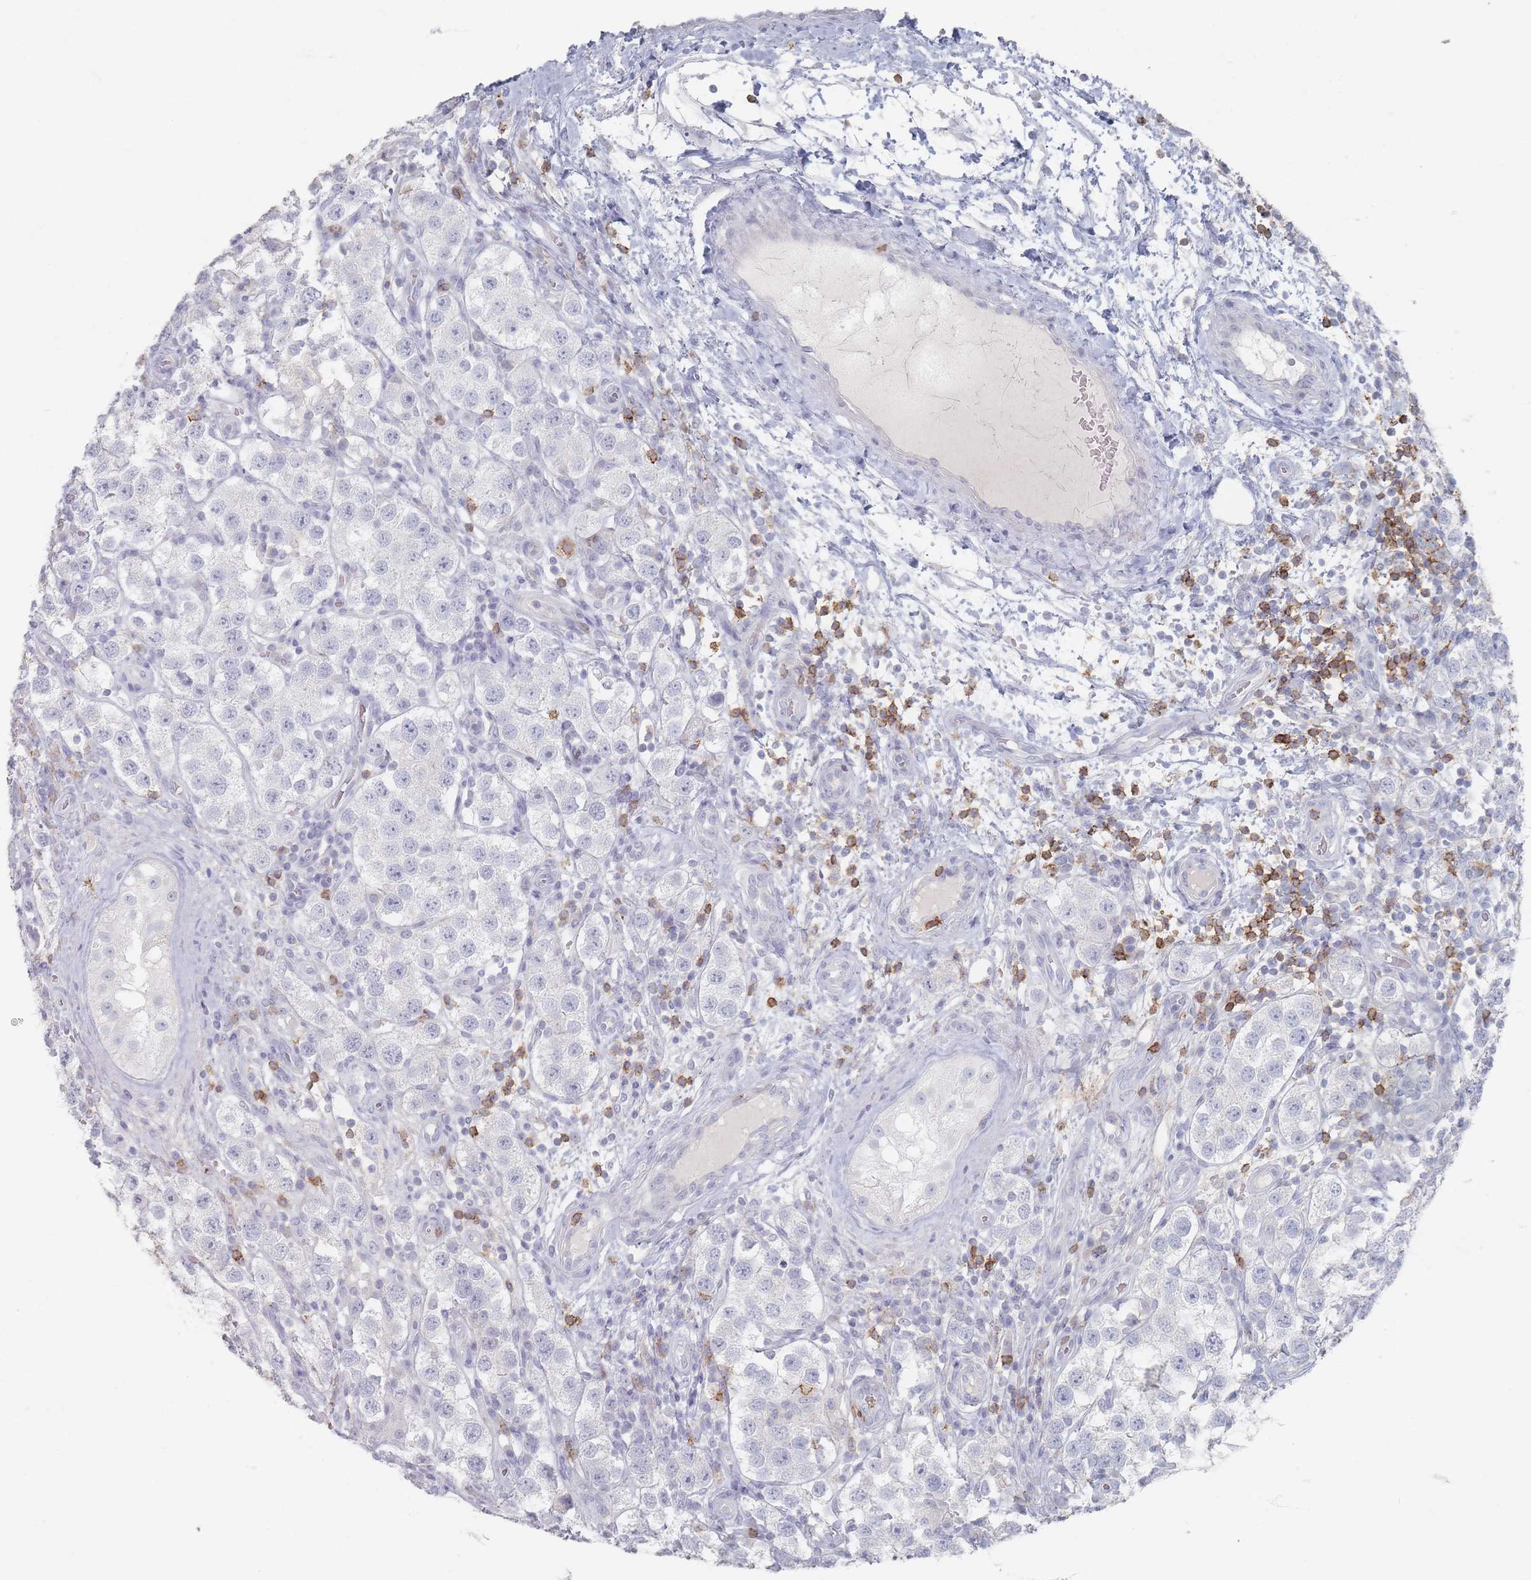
{"staining": {"intensity": "negative", "quantity": "none", "location": "none"}, "tissue": "testis cancer", "cell_type": "Tumor cells", "image_type": "cancer", "snomed": [{"axis": "morphology", "description": "Seminoma, NOS"}, {"axis": "topography", "description": "Testis"}], "caption": "IHC micrograph of testis cancer stained for a protein (brown), which reveals no expression in tumor cells.", "gene": "CD37", "patient": {"sex": "male", "age": 37}}